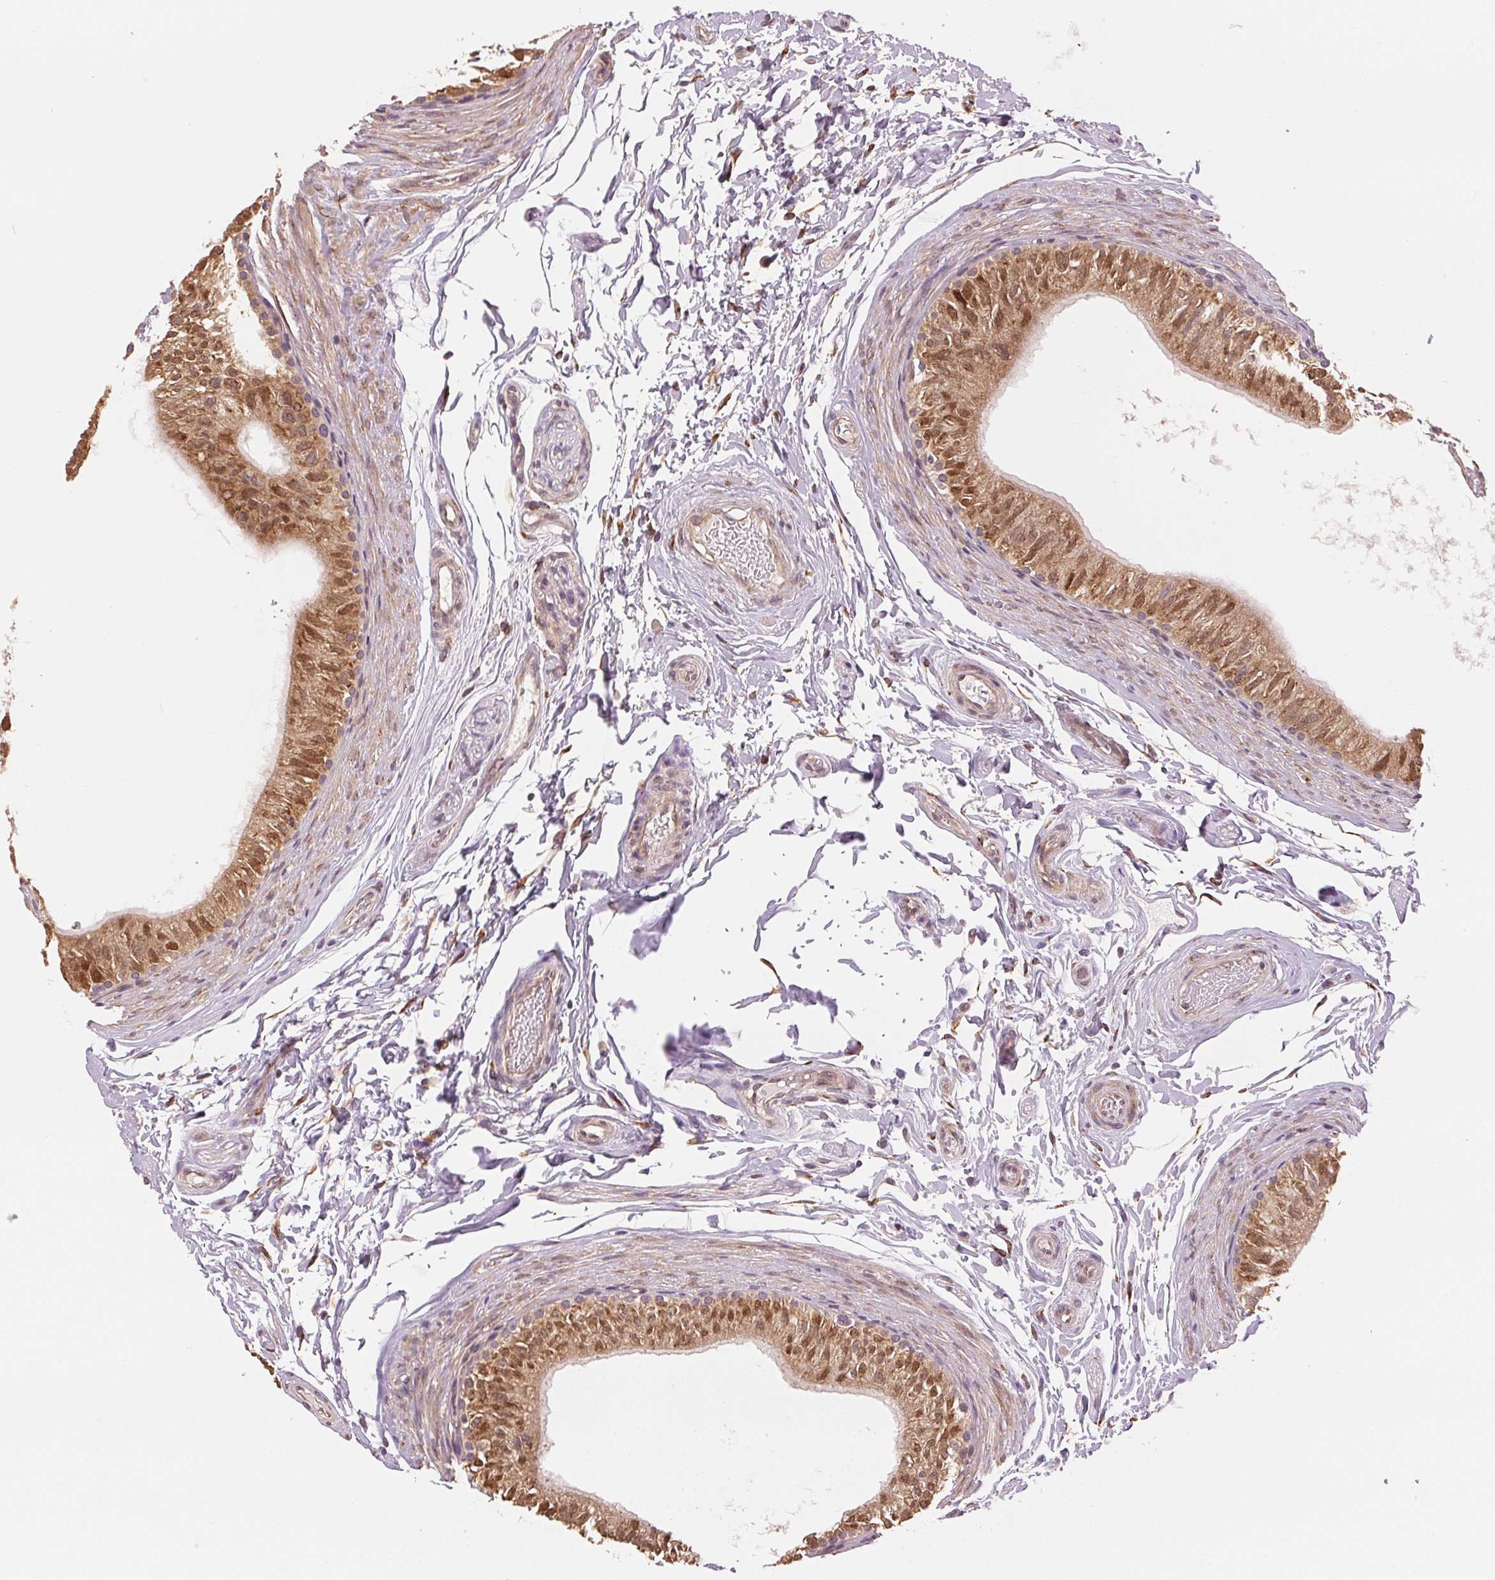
{"staining": {"intensity": "moderate", "quantity": ">75%", "location": "cytoplasmic/membranous,nuclear"}, "tissue": "epididymis", "cell_type": "Glandular cells", "image_type": "normal", "snomed": [{"axis": "morphology", "description": "Normal tissue, NOS"}, {"axis": "topography", "description": "Epididymis"}], "caption": "Immunohistochemistry of normal human epididymis exhibits medium levels of moderate cytoplasmic/membranous,nuclear staining in about >75% of glandular cells.", "gene": "SLC20A1", "patient": {"sex": "male", "age": 36}}